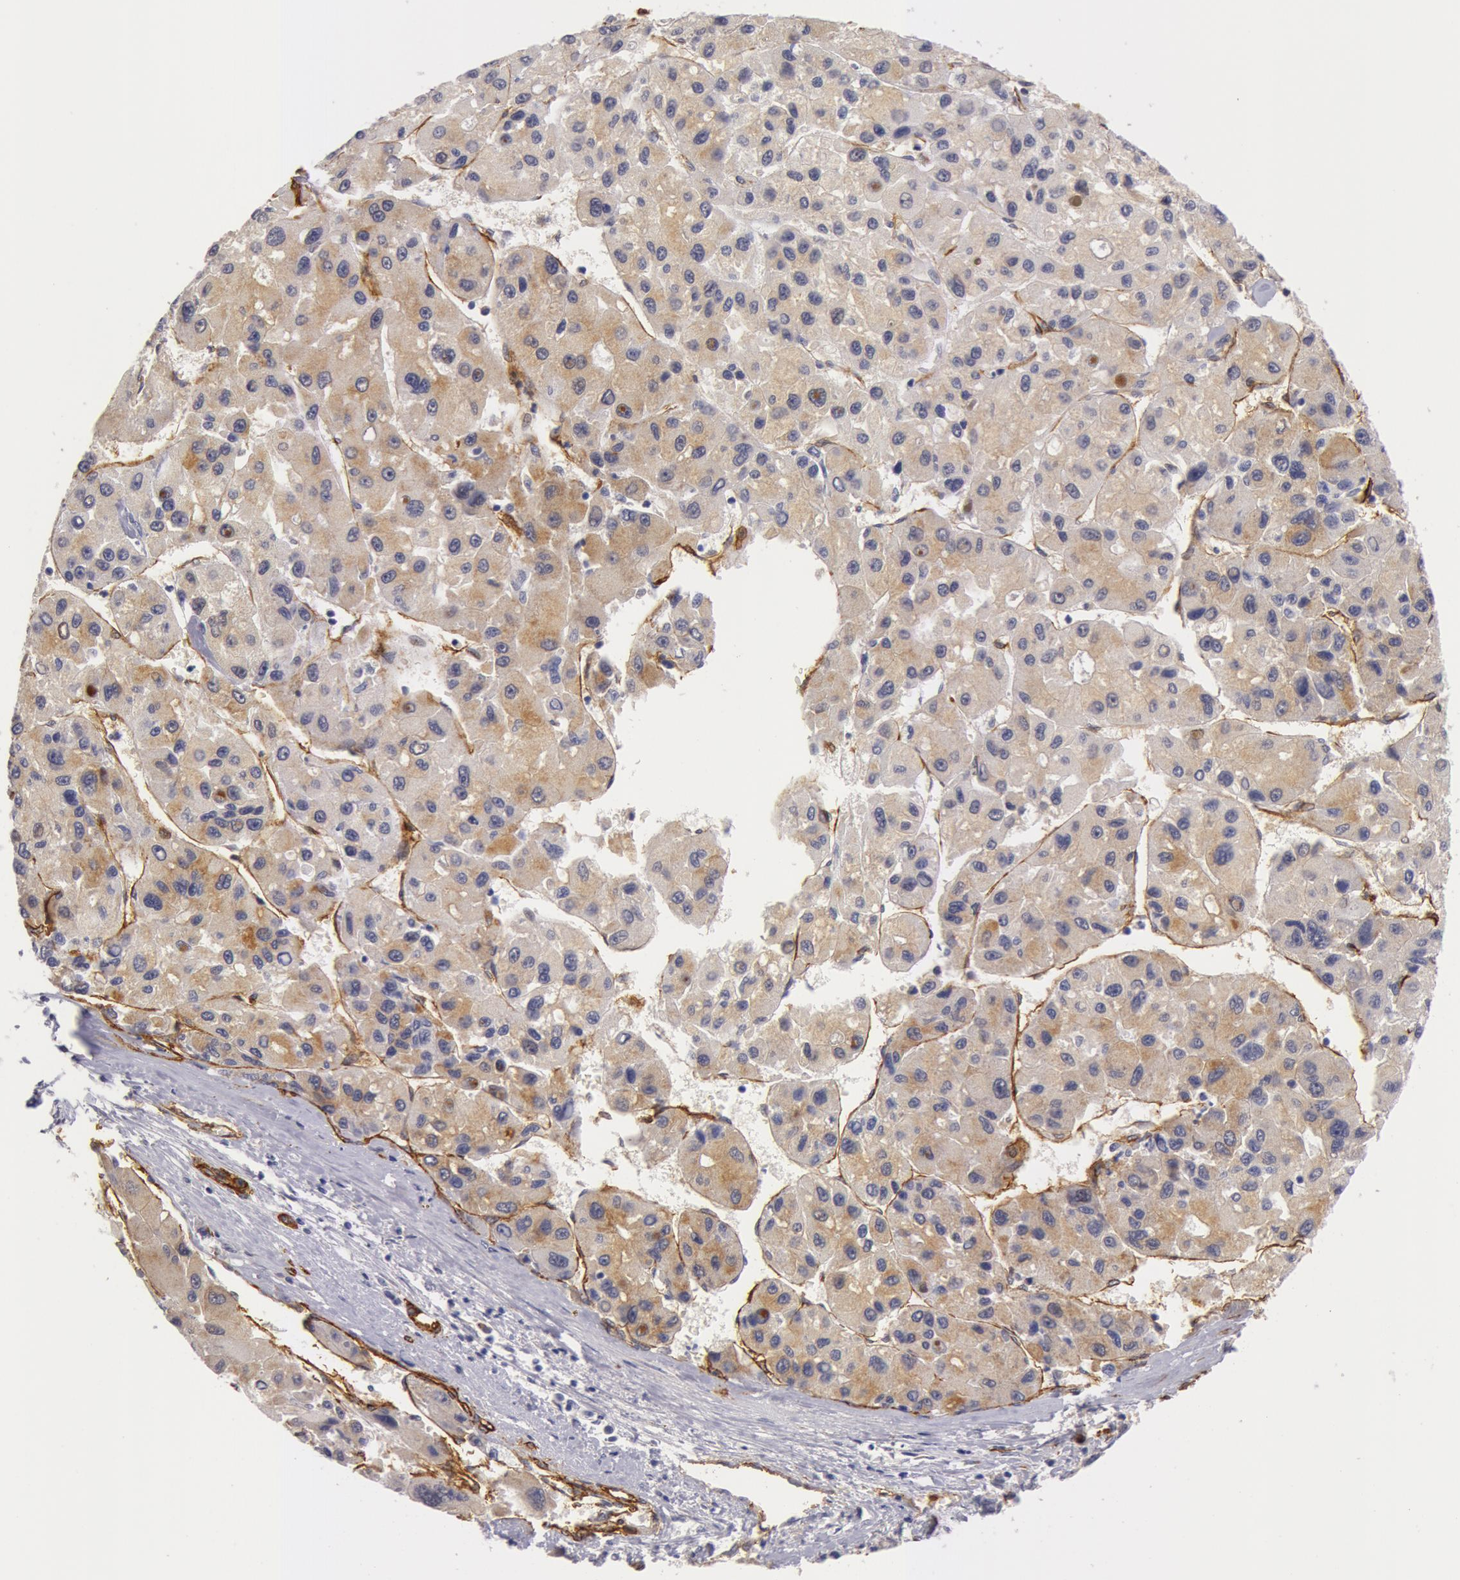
{"staining": {"intensity": "moderate", "quantity": "25%-75%", "location": "cytoplasmic/membranous"}, "tissue": "liver cancer", "cell_type": "Tumor cells", "image_type": "cancer", "snomed": [{"axis": "morphology", "description": "Carcinoma, Hepatocellular, NOS"}, {"axis": "topography", "description": "Liver"}], "caption": "Immunohistochemical staining of liver cancer reveals medium levels of moderate cytoplasmic/membranous positivity in about 25%-75% of tumor cells.", "gene": "IL23A", "patient": {"sex": "male", "age": 64}}